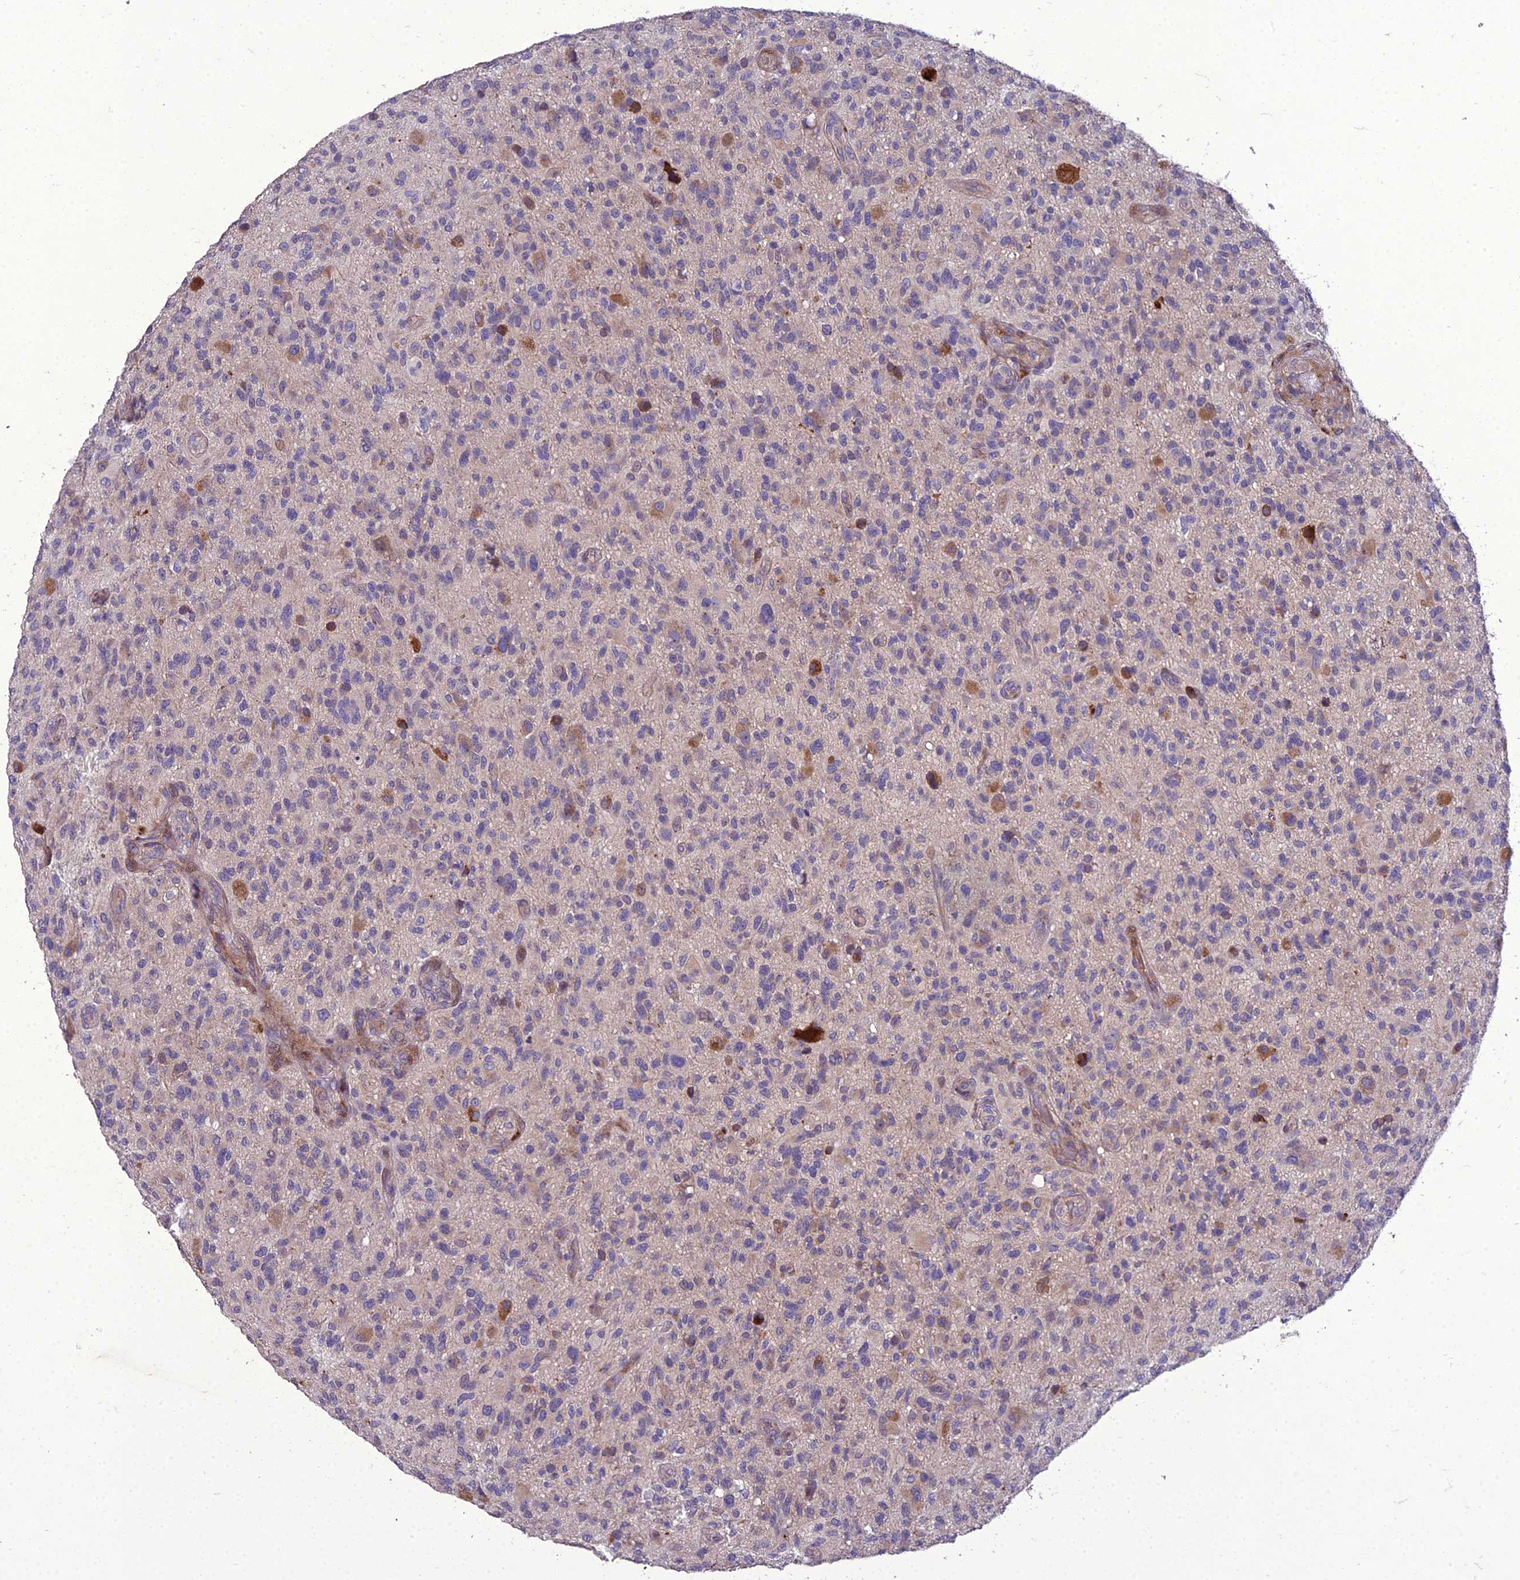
{"staining": {"intensity": "negative", "quantity": "none", "location": "none"}, "tissue": "glioma", "cell_type": "Tumor cells", "image_type": "cancer", "snomed": [{"axis": "morphology", "description": "Glioma, malignant, High grade"}, {"axis": "topography", "description": "Brain"}], "caption": "Tumor cells are negative for protein expression in human glioma.", "gene": "ADIPOR2", "patient": {"sex": "male", "age": 47}}